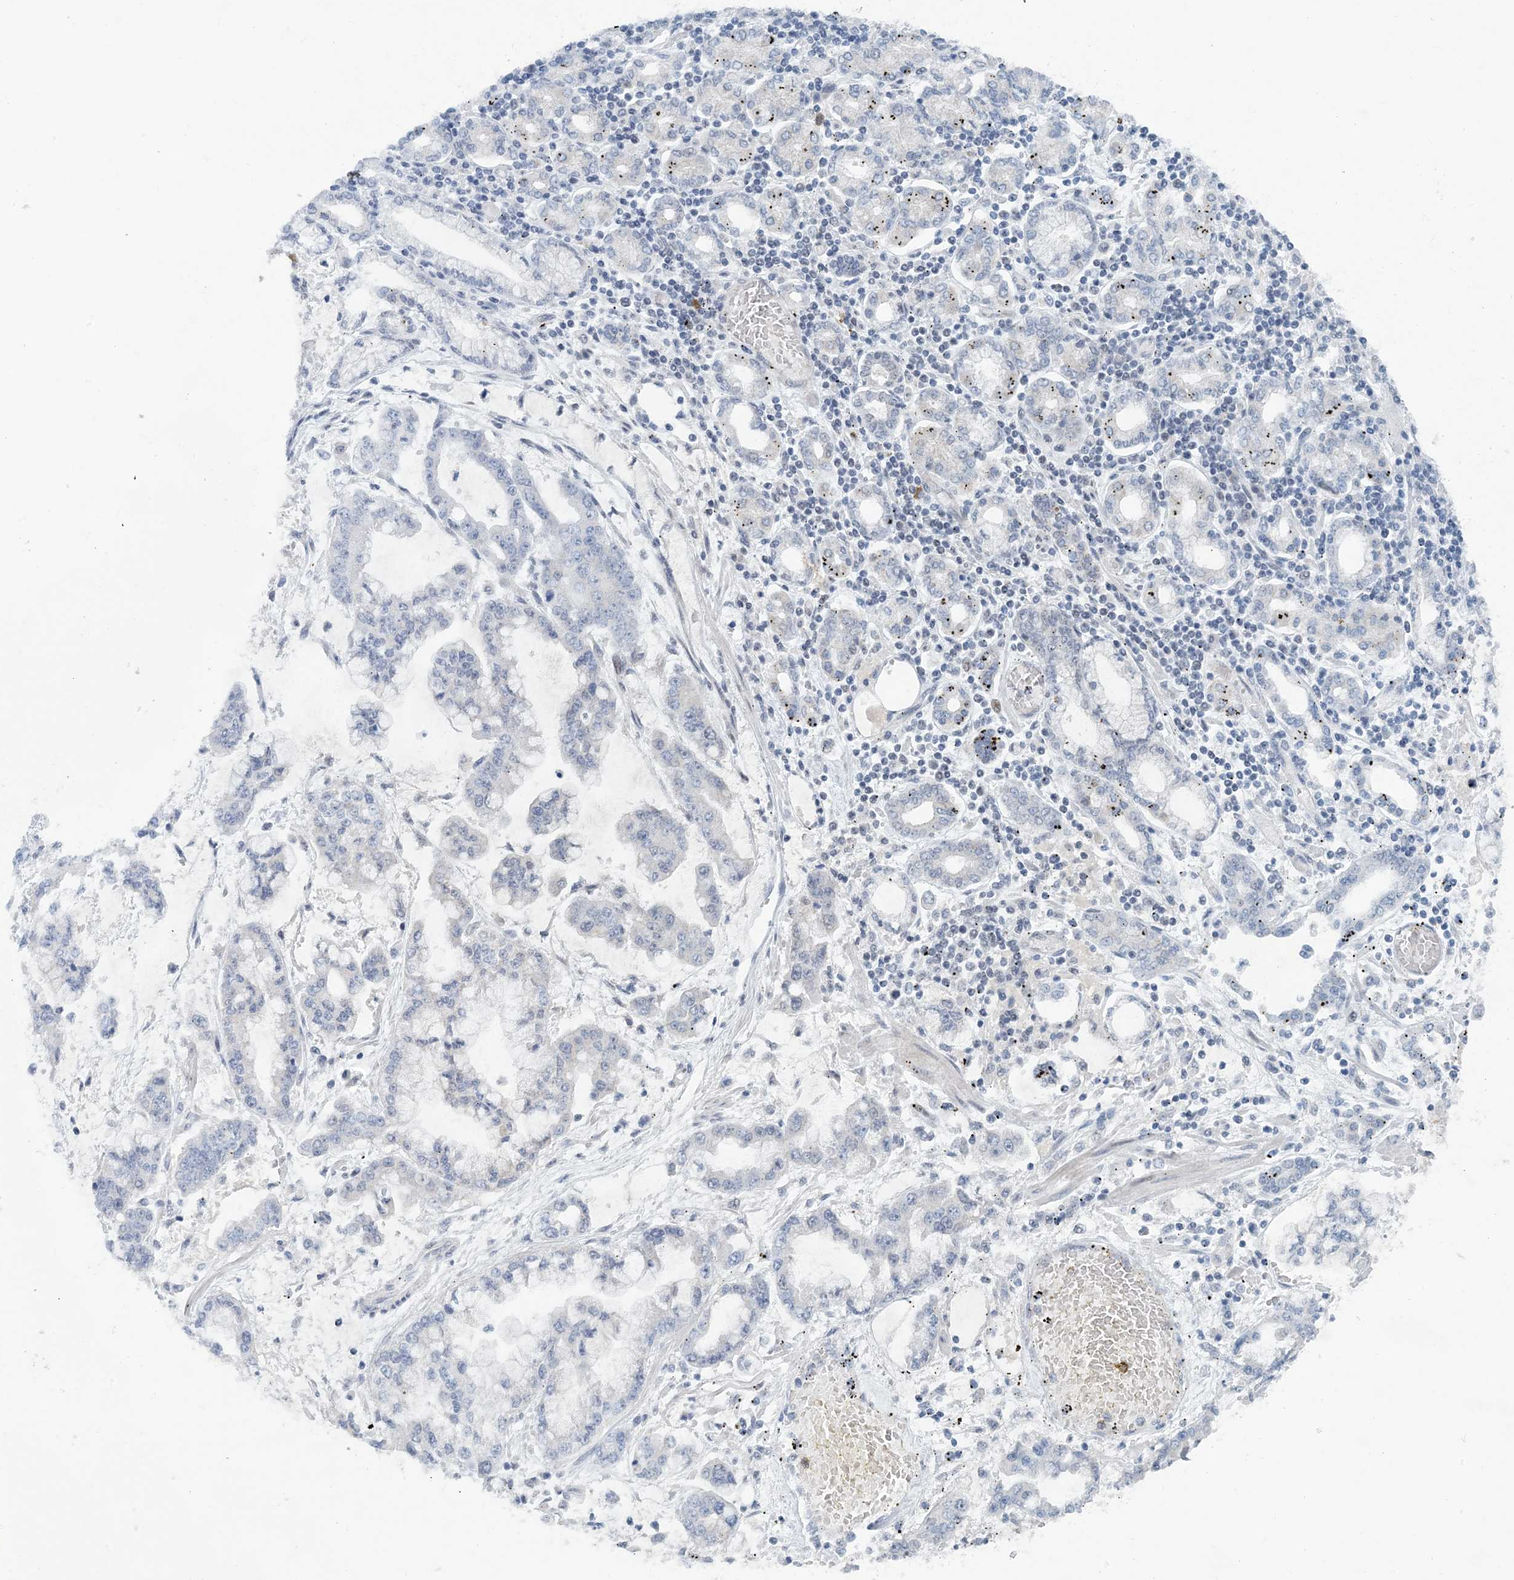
{"staining": {"intensity": "negative", "quantity": "none", "location": "none"}, "tissue": "stomach cancer", "cell_type": "Tumor cells", "image_type": "cancer", "snomed": [{"axis": "morphology", "description": "Normal tissue, NOS"}, {"axis": "morphology", "description": "Adenocarcinoma, NOS"}, {"axis": "topography", "description": "Stomach, upper"}, {"axis": "topography", "description": "Stomach"}], "caption": "Photomicrograph shows no protein expression in tumor cells of adenocarcinoma (stomach) tissue. The staining was performed using DAB to visualize the protein expression in brown, while the nuclei were stained in blue with hematoxylin (Magnification: 20x).", "gene": "MBD2", "patient": {"sex": "male", "age": 76}}